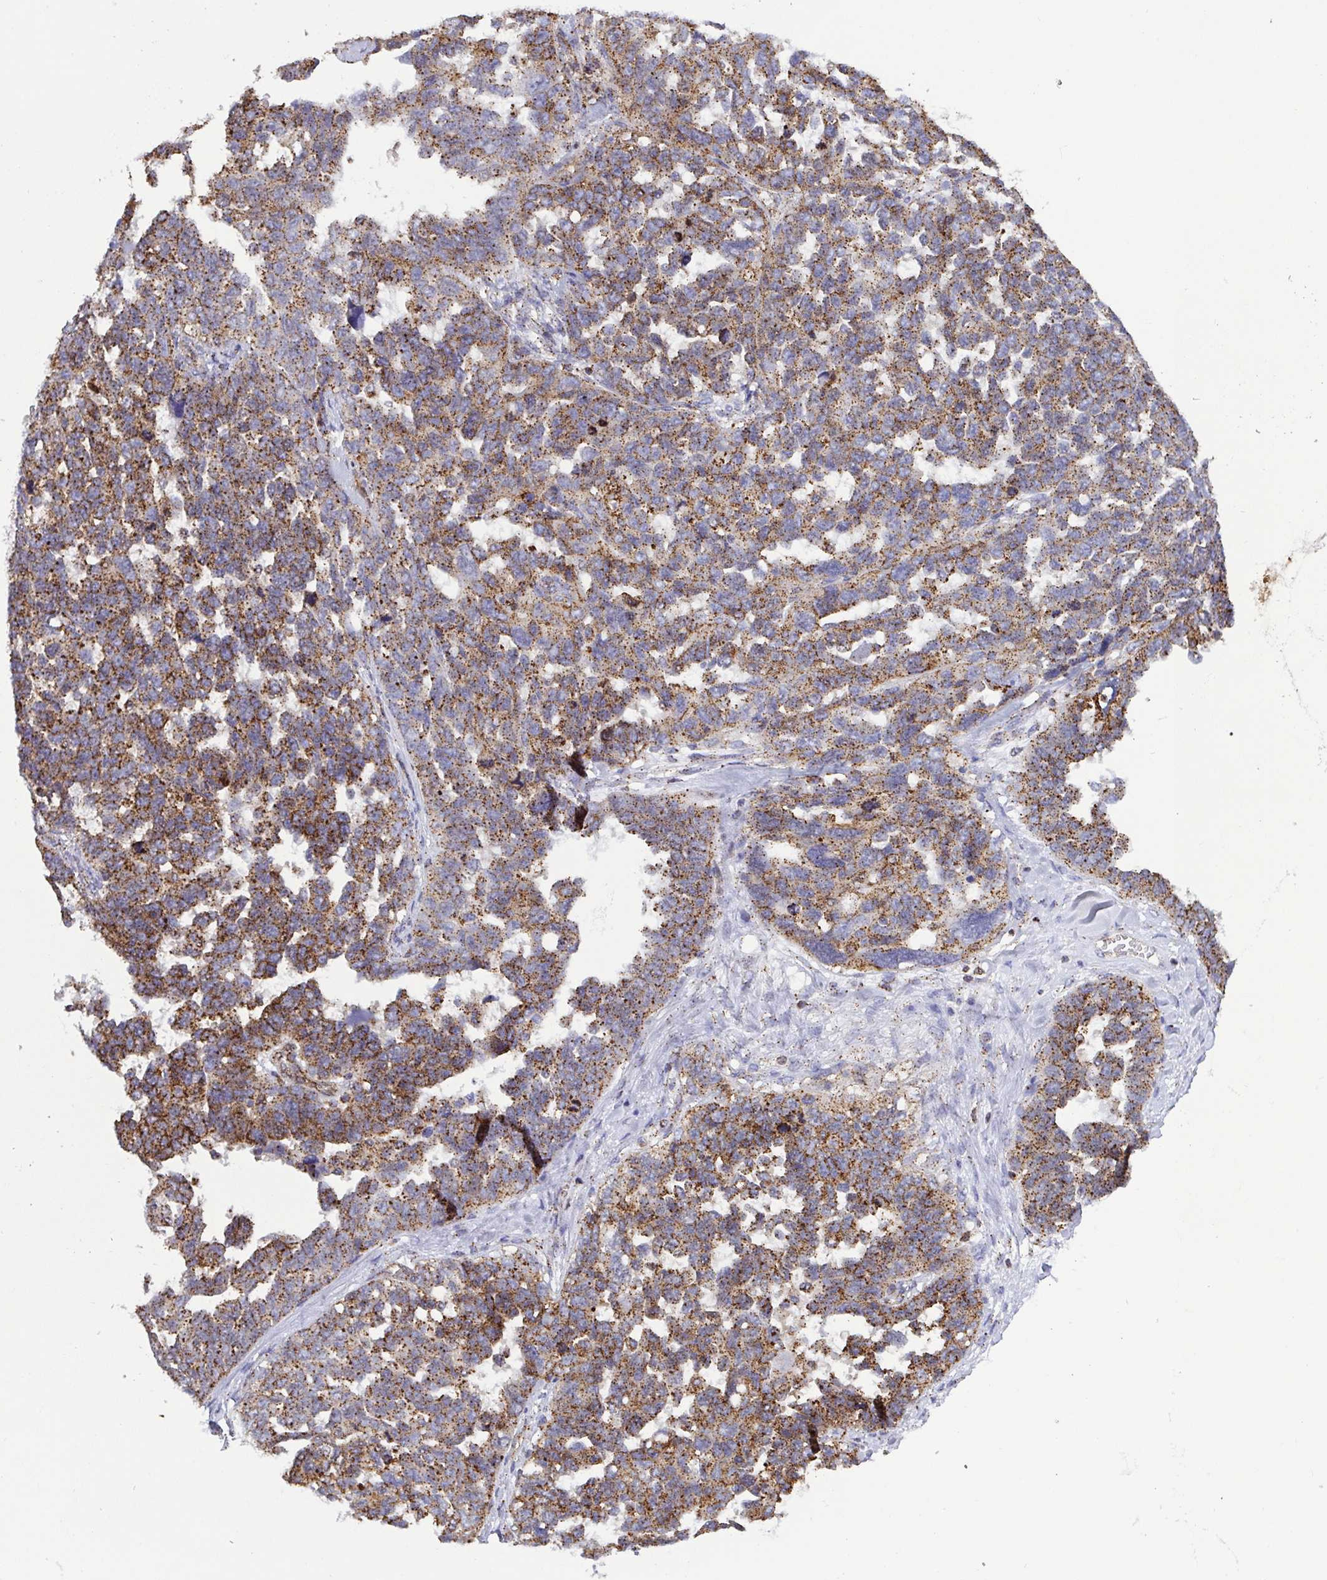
{"staining": {"intensity": "moderate", "quantity": ">75%", "location": "cytoplasmic/membranous"}, "tissue": "ovarian cancer", "cell_type": "Tumor cells", "image_type": "cancer", "snomed": [{"axis": "morphology", "description": "Cystadenocarcinoma, serous, NOS"}, {"axis": "topography", "description": "Ovary"}], "caption": "Protein staining reveals moderate cytoplasmic/membranous staining in approximately >75% of tumor cells in serous cystadenocarcinoma (ovarian).", "gene": "CHMP1B", "patient": {"sex": "female", "age": 69}}